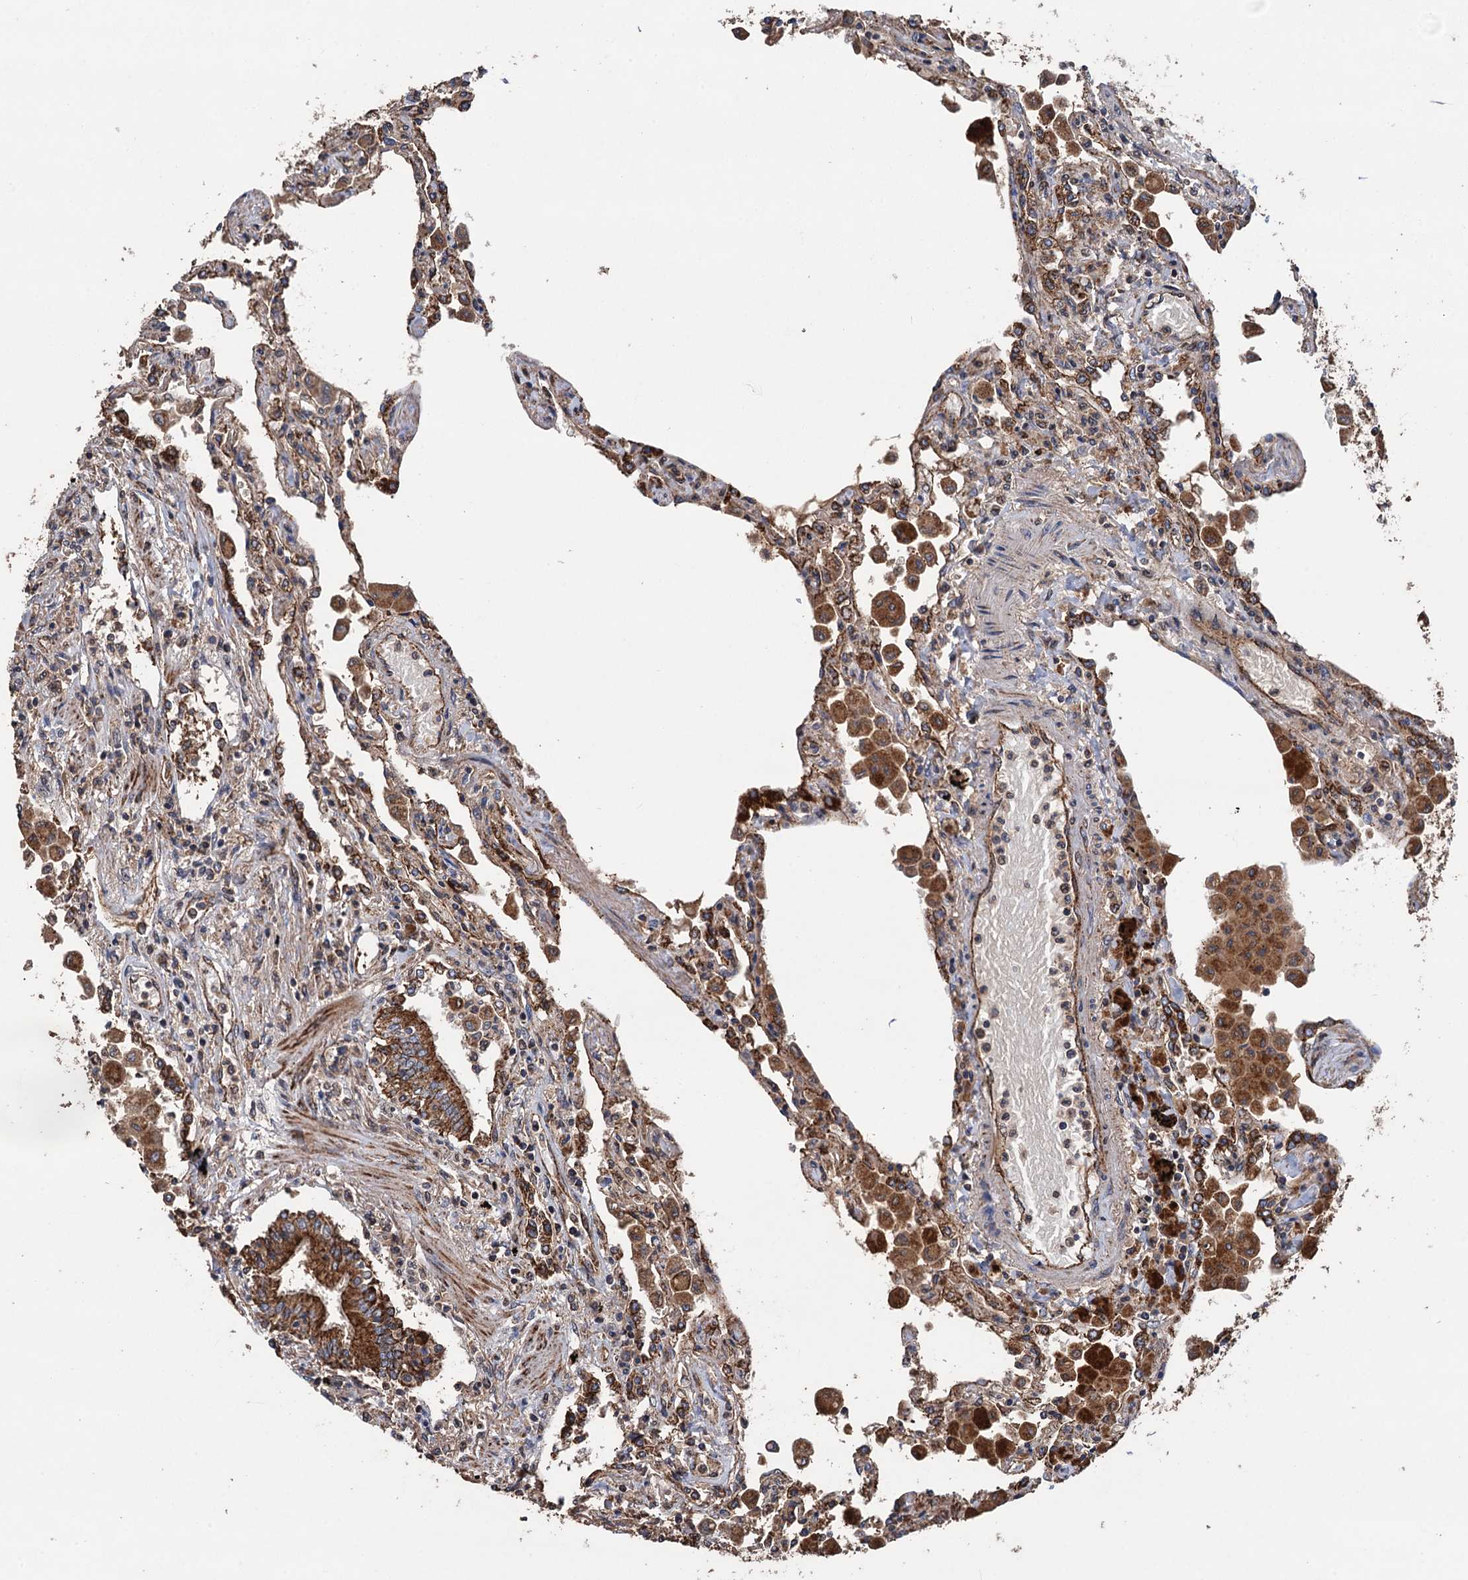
{"staining": {"intensity": "moderate", "quantity": ">75%", "location": "cytoplasmic/membranous"}, "tissue": "lung", "cell_type": "Alveolar cells", "image_type": "normal", "snomed": [{"axis": "morphology", "description": "Normal tissue, NOS"}, {"axis": "topography", "description": "Bronchus"}, {"axis": "topography", "description": "Lung"}], "caption": "This is a photomicrograph of immunohistochemistry (IHC) staining of normal lung, which shows moderate staining in the cytoplasmic/membranous of alveolar cells.", "gene": "DGLUCY", "patient": {"sex": "female", "age": 49}}